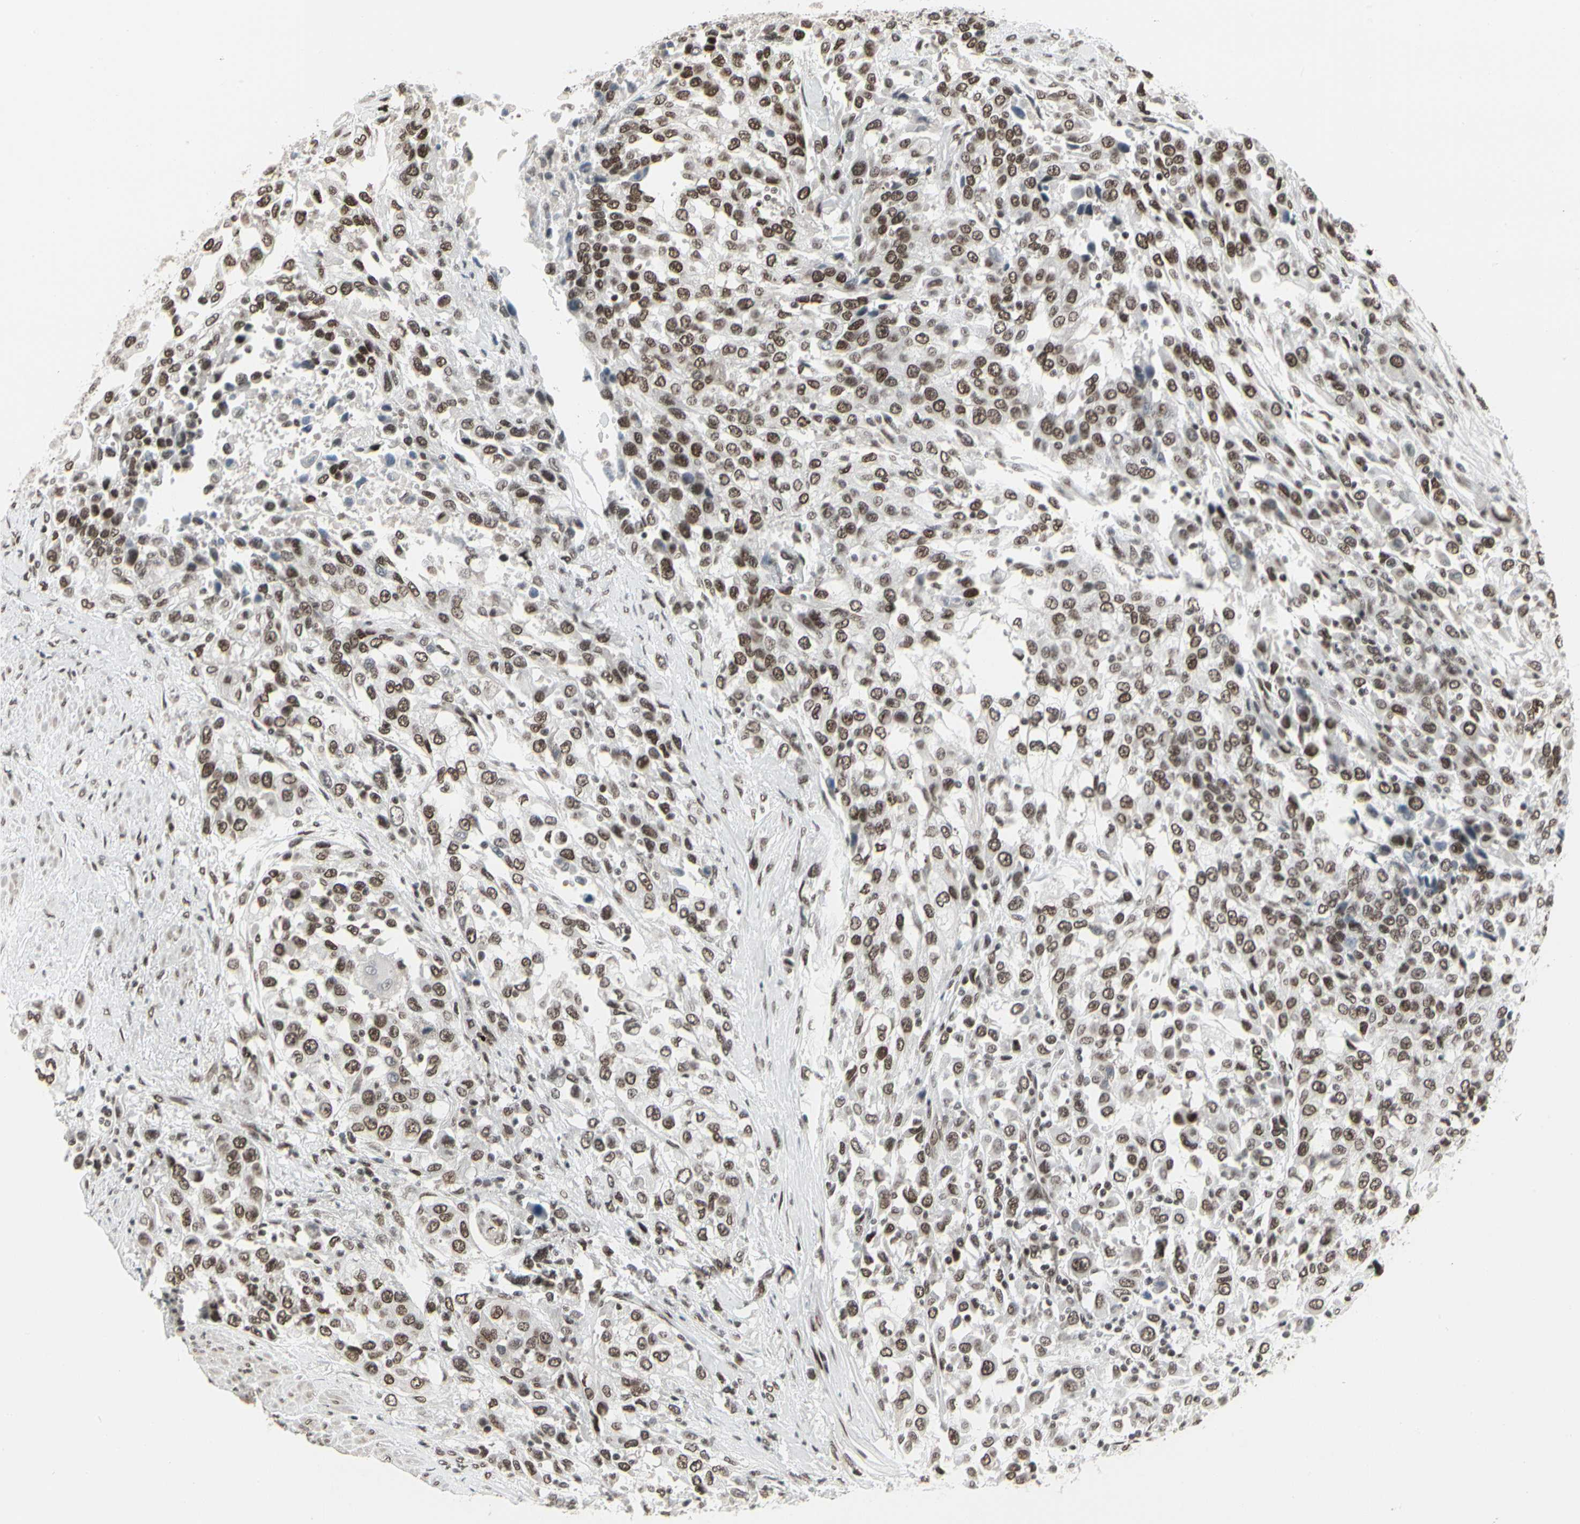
{"staining": {"intensity": "moderate", "quantity": ">75%", "location": "nuclear"}, "tissue": "urothelial cancer", "cell_type": "Tumor cells", "image_type": "cancer", "snomed": [{"axis": "morphology", "description": "Urothelial carcinoma, High grade"}, {"axis": "topography", "description": "Urinary bladder"}], "caption": "Moderate nuclear staining is identified in about >75% of tumor cells in urothelial cancer. (DAB IHC, brown staining for protein, blue staining for nuclei).", "gene": "HMG20A", "patient": {"sex": "female", "age": 80}}